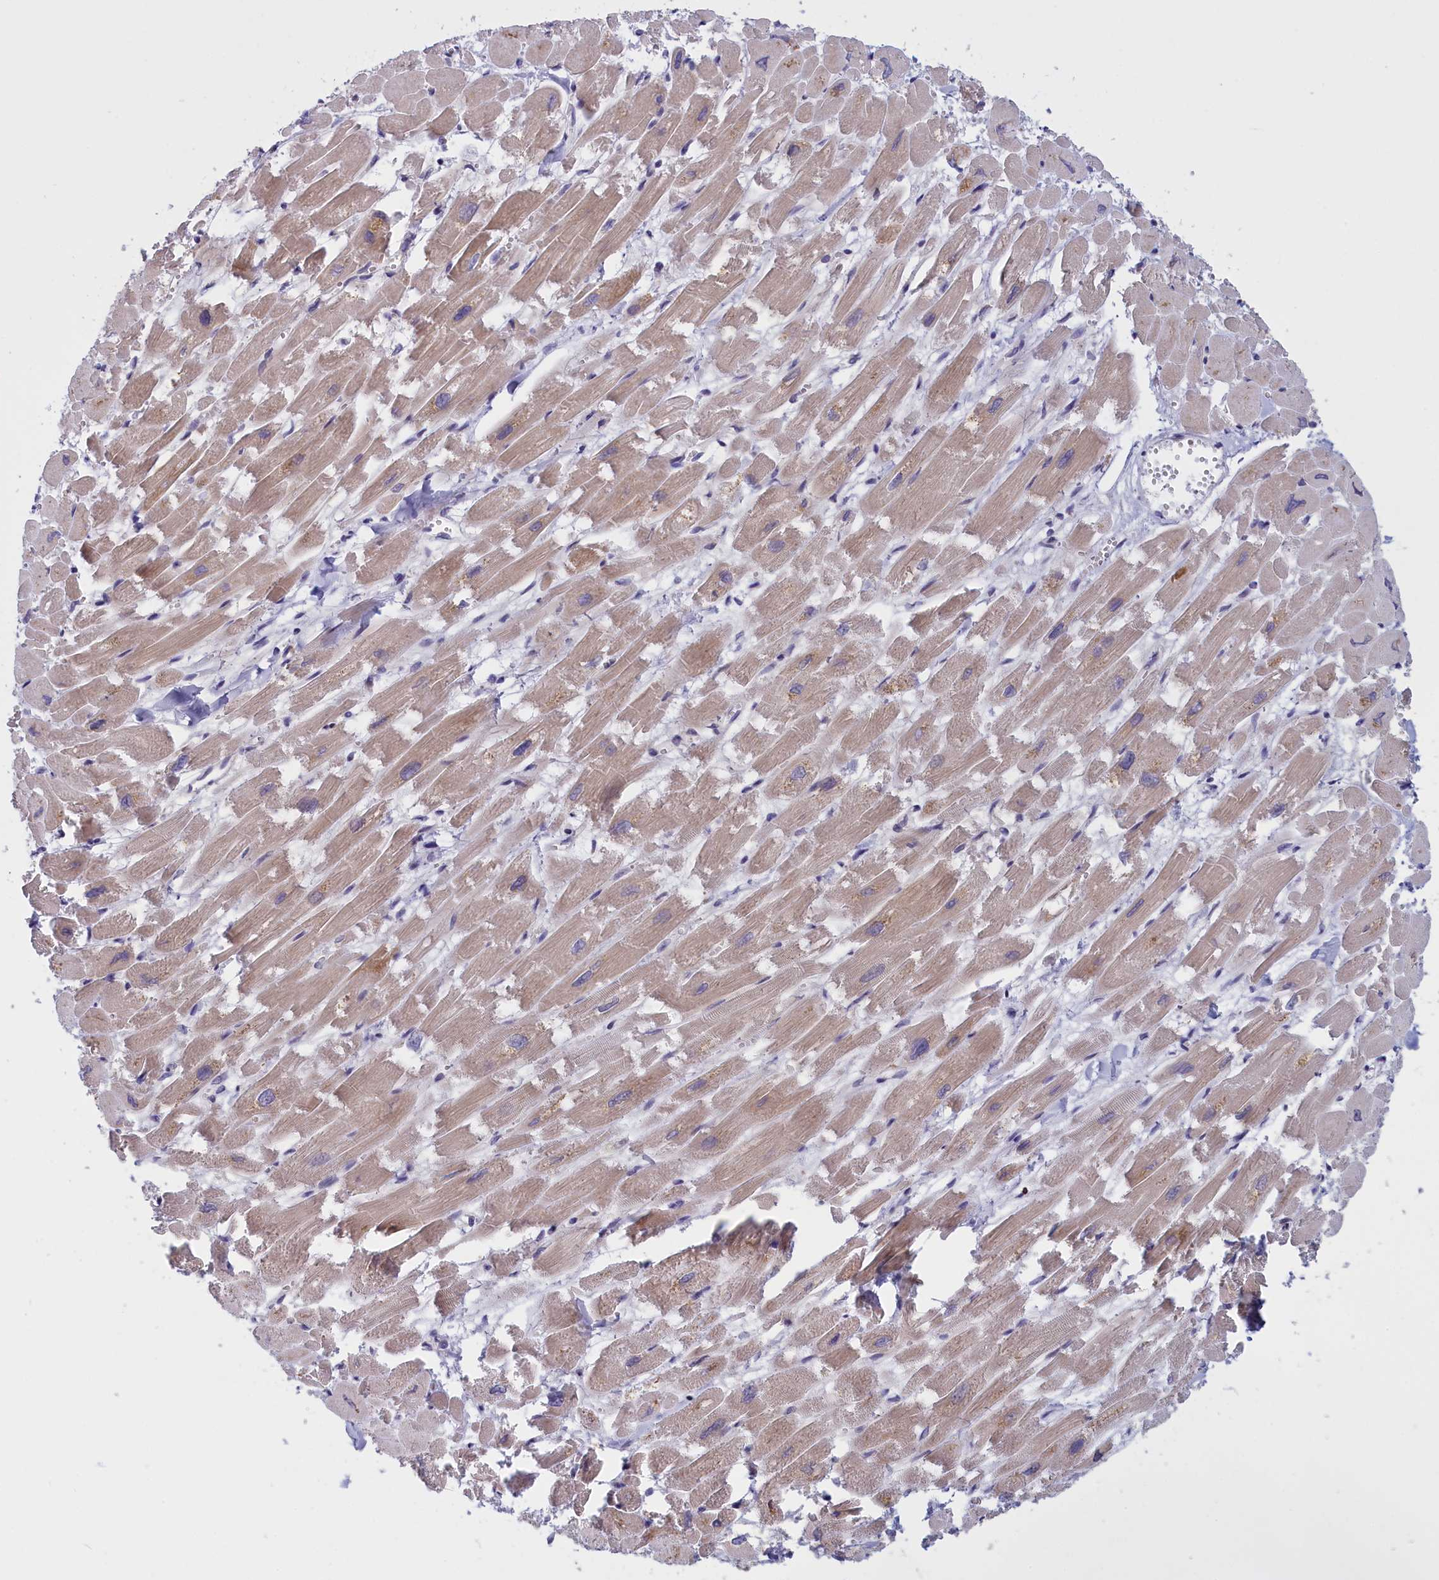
{"staining": {"intensity": "weak", "quantity": "25%-75%", "location": "cytoplasmic/membranous"}, "tissue": "heart muscle", "cell_type": "Cardiomyocytes", "image_type": "normal", "snomed": [{"axis": "morphology", "description": "Normal tissue, NOS"}, {"axis": "topography", "description": "Heart"}], "caption": "High-magnification brightfield microscopy of unremarkable heart muscle stained with DAB (brown) and counterstained with hematoxylin (blue). cardiomyocytes exhibit weak cytoplasmic/membranous staining is present in approximately25%-75% of cells.", "gene": "IGFALS", "patient": {"sex": "male", "age": 54}}